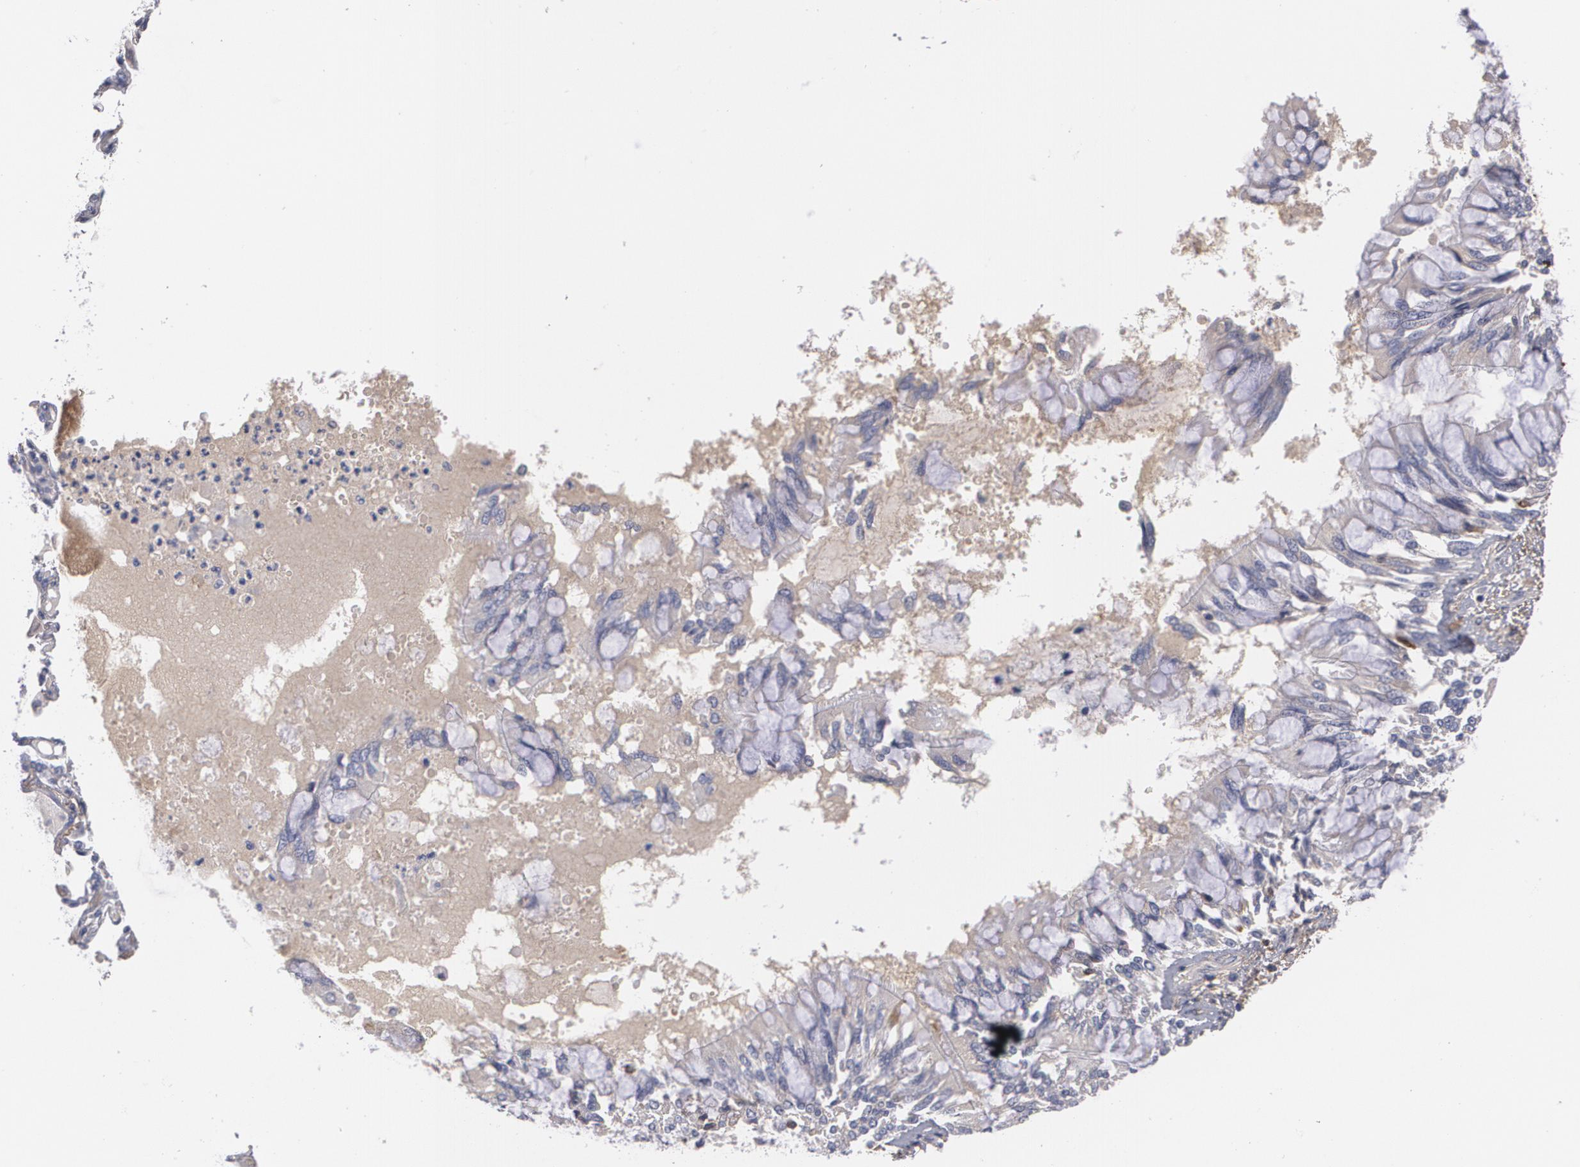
{"staining": {"intensity": "negative", "quantity": "none", "location": "none"}, "tissue": "bronchus", "cell_type": "Respiratory epithelial cells", "image_type": "normal", "snomed": [{"axis": "morphology", "description": "Normal tissue, NOS"}, {"axis": "topography", "description": "Cartilage tissue"}, {"axis": "topography", "description": "Bronchus"}, {"axis": "topography", "description": "Lung"}, {"axis": "topography", "description": "Peripheral nerve tissue"}], "caption": "Immunohistochemistry (IHC) histopathology image of normal bronchus: bronchus stained with DAB (3,3'-diaminobenzidine) demonstrates no significant protein positivity in respiratory epithelial cells. (DAB (3,3'-diaminobenzidine) immunohistochemistry (IHC) with hematoxylin counter stain).", "gene": "FBLN1", "patient": {"sex": "female", "age": 49}}